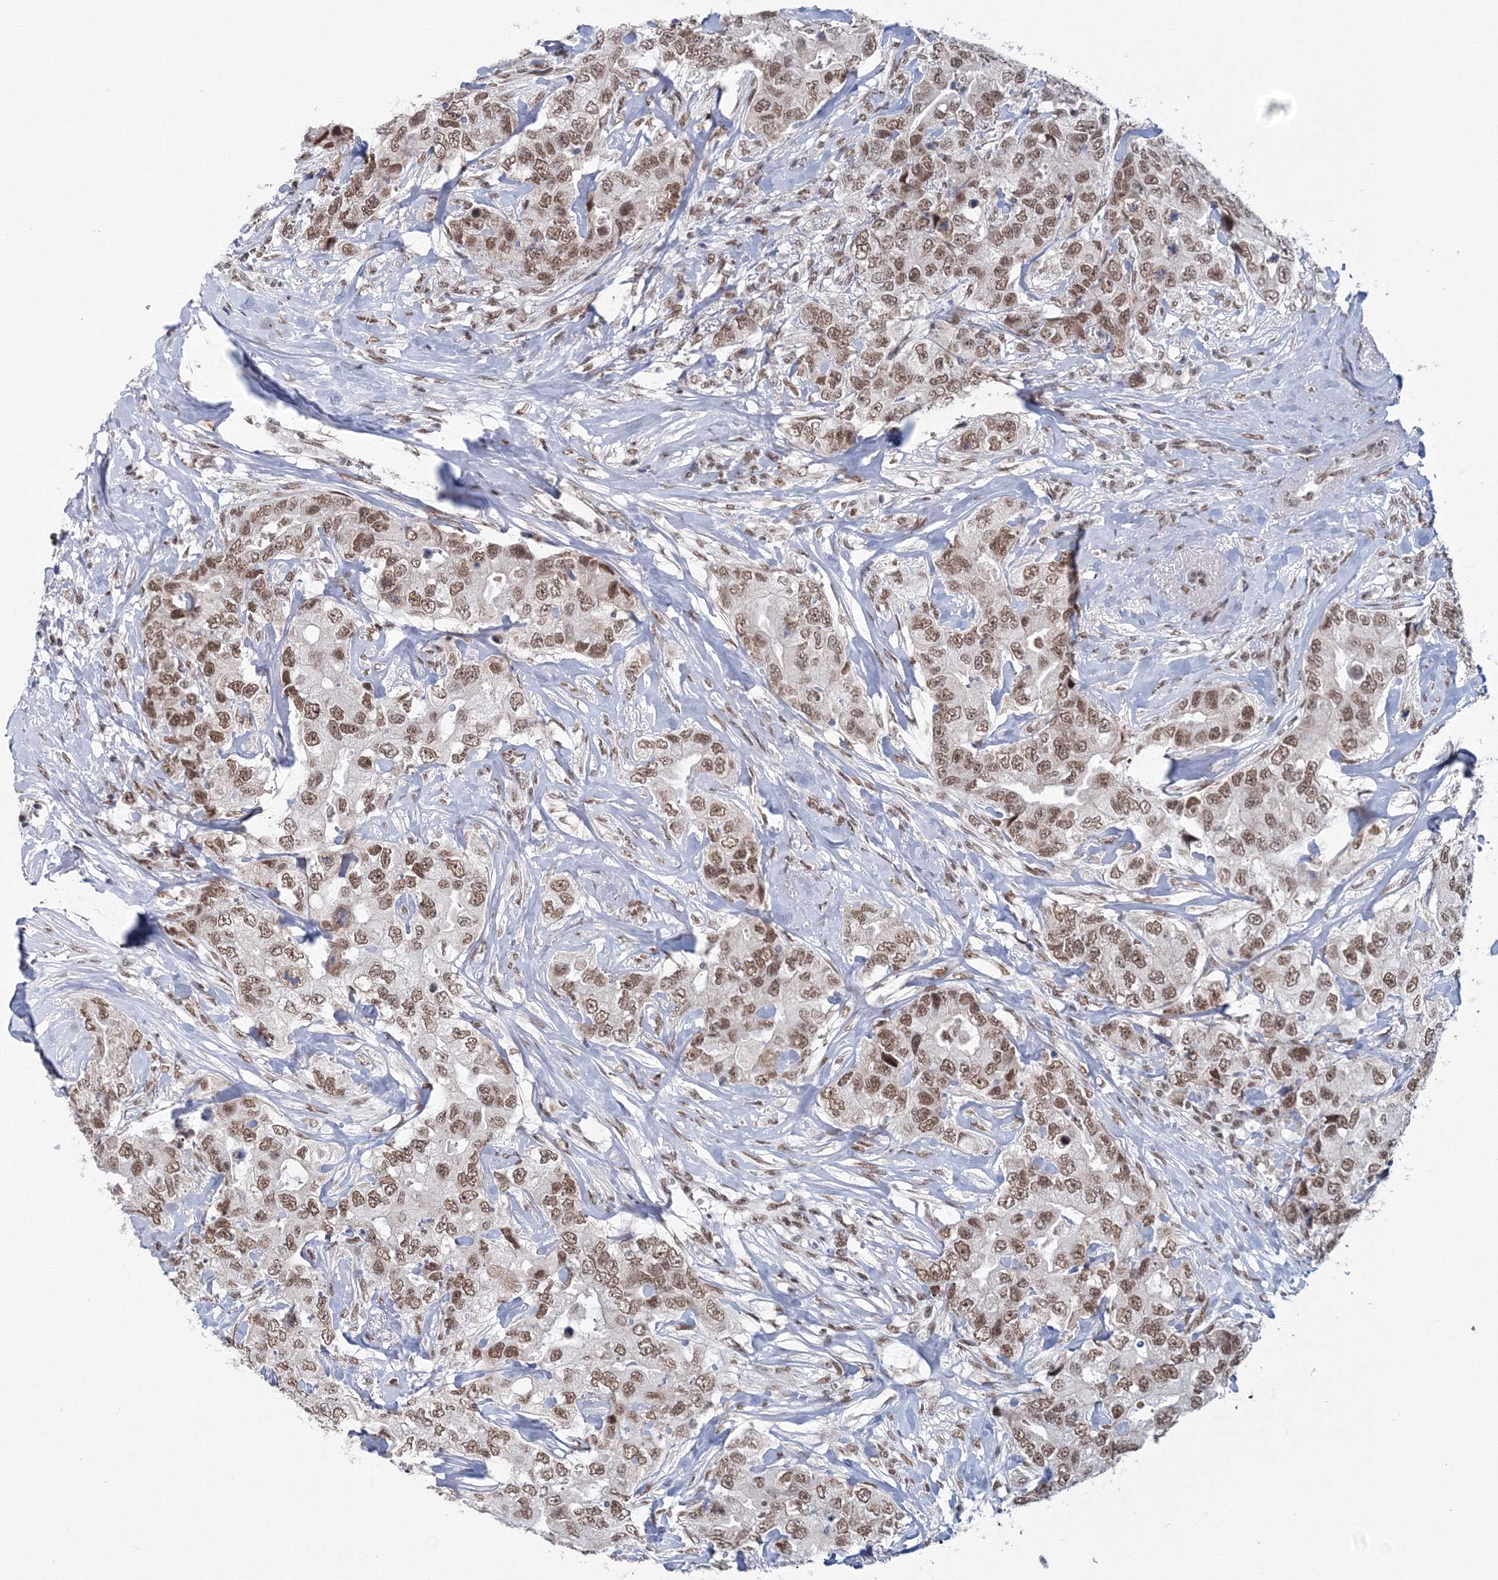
{"staining": {"intensity": "moderate", "quantity": ">75%", "location": "nuclear"}, "tissue": "breast cancer", "cell_type": "Tumor cells", "image_type": "cancer", "snomed": [{"axis": "morphology", "description": "Duct carcinoma"}, {"axis": "topography", "description": "Breast"}], "caption": "Immunohistochemistry (IHC) (DAB (3,3'-diaminobenzidine)) staining of breast intraductal carcinoma demonstrates moderate nuclear protein staining in approximately >75% of tumor cells.", "gene": "SF3B6", "patient": {"sex": "female", "age": 62}}